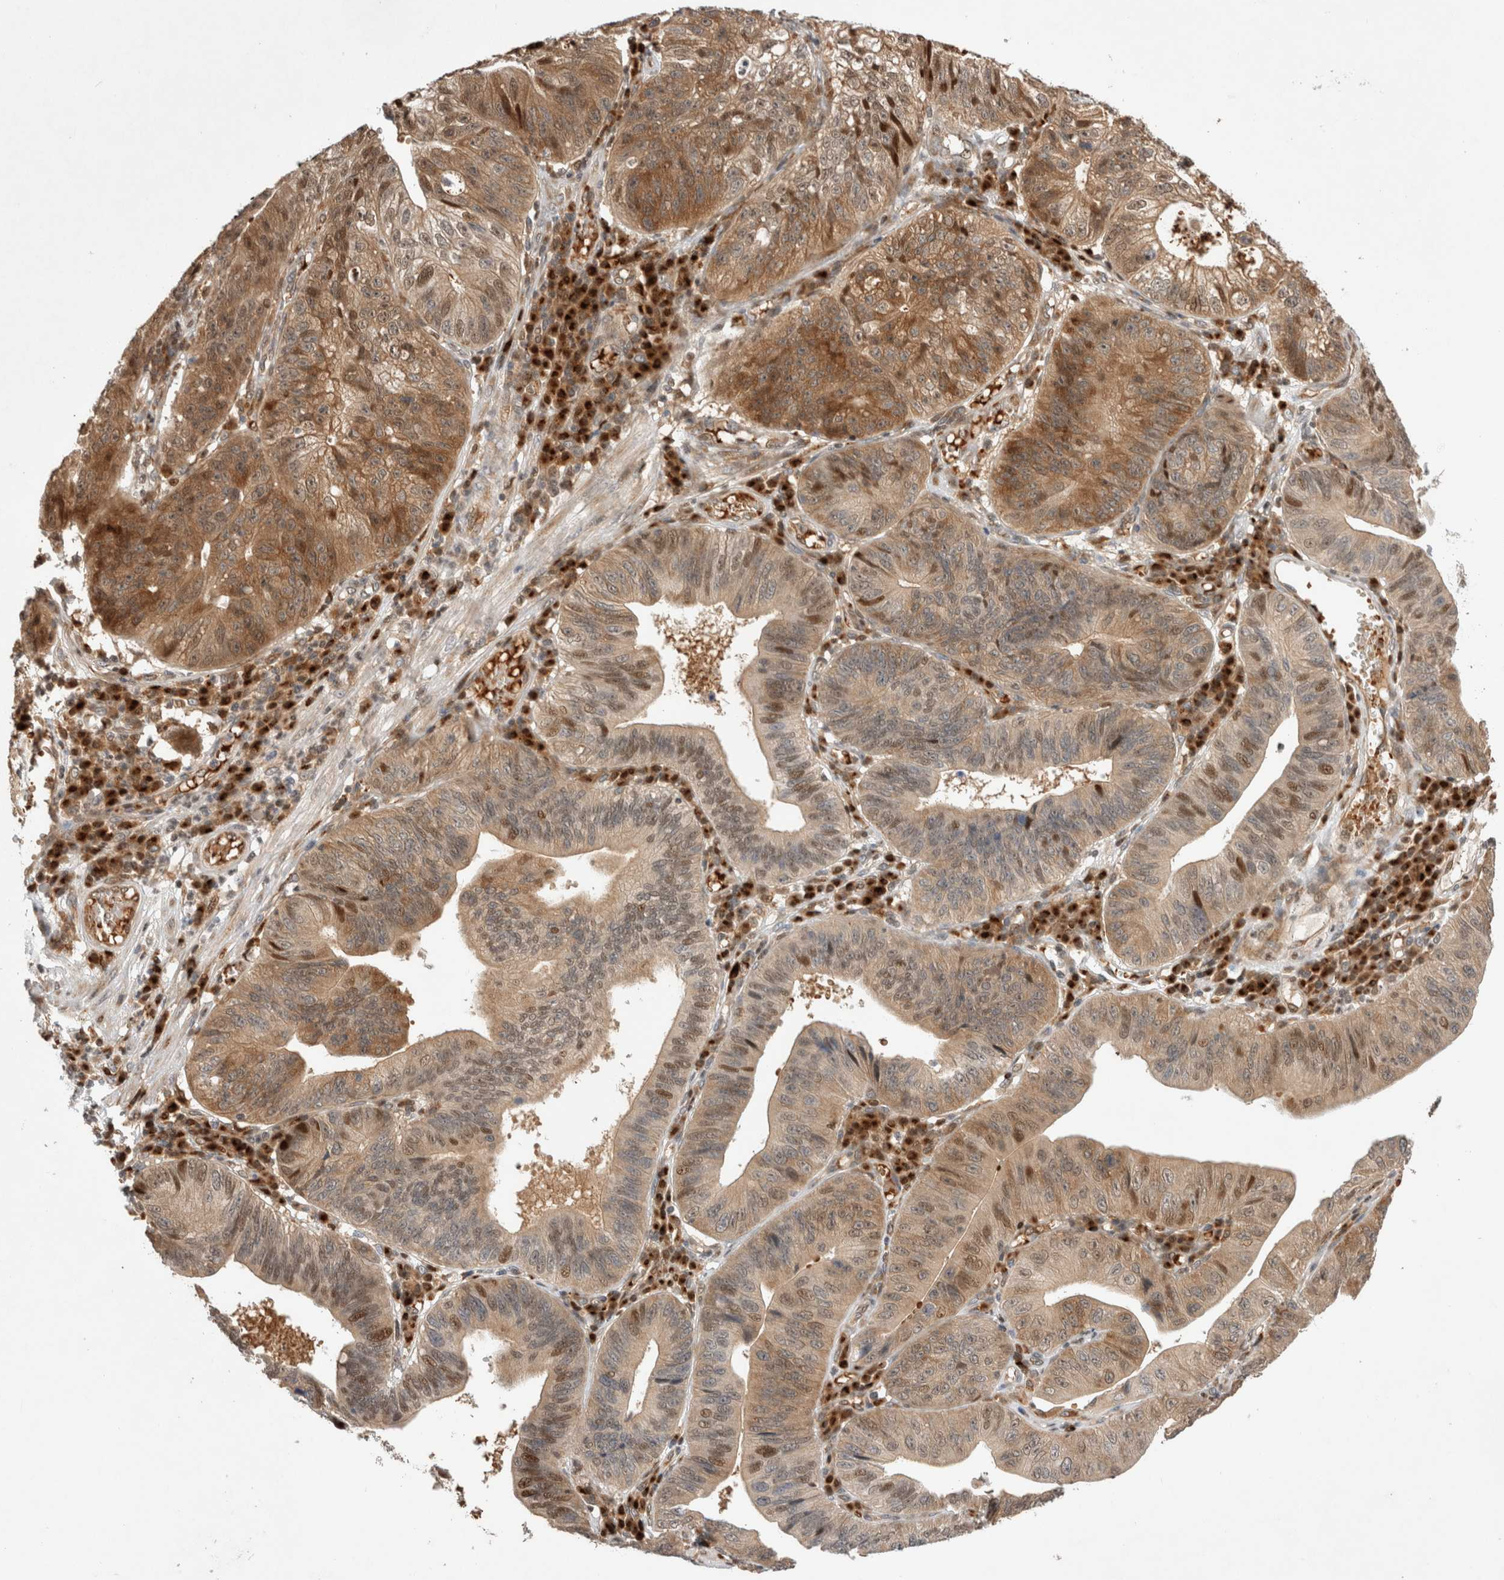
{"staining": {"intensity": "strong", "quantity": "25%-75%", "location": "cytoplasmic/membranous,nuclear"}, "tissue": "stomach cancer", "cell_type": "Tumor cells", "image_type": "cancer", "snomed": [{"axis": "morphology", "description": "Adenocarcinoma, NOS"}, {"axis": "topography", "description": "Stomach"}], "caption": "A brown stain highlights strong cytoplasmic/membranous and nuclear positivity of a protein in adenocarcinoma (stomach) tumor cells. (Brightfield microscopy of DAB IHC at high magnification).", "gene": "OTUD6B", "patient": {"sex": "male", "age": 59}}